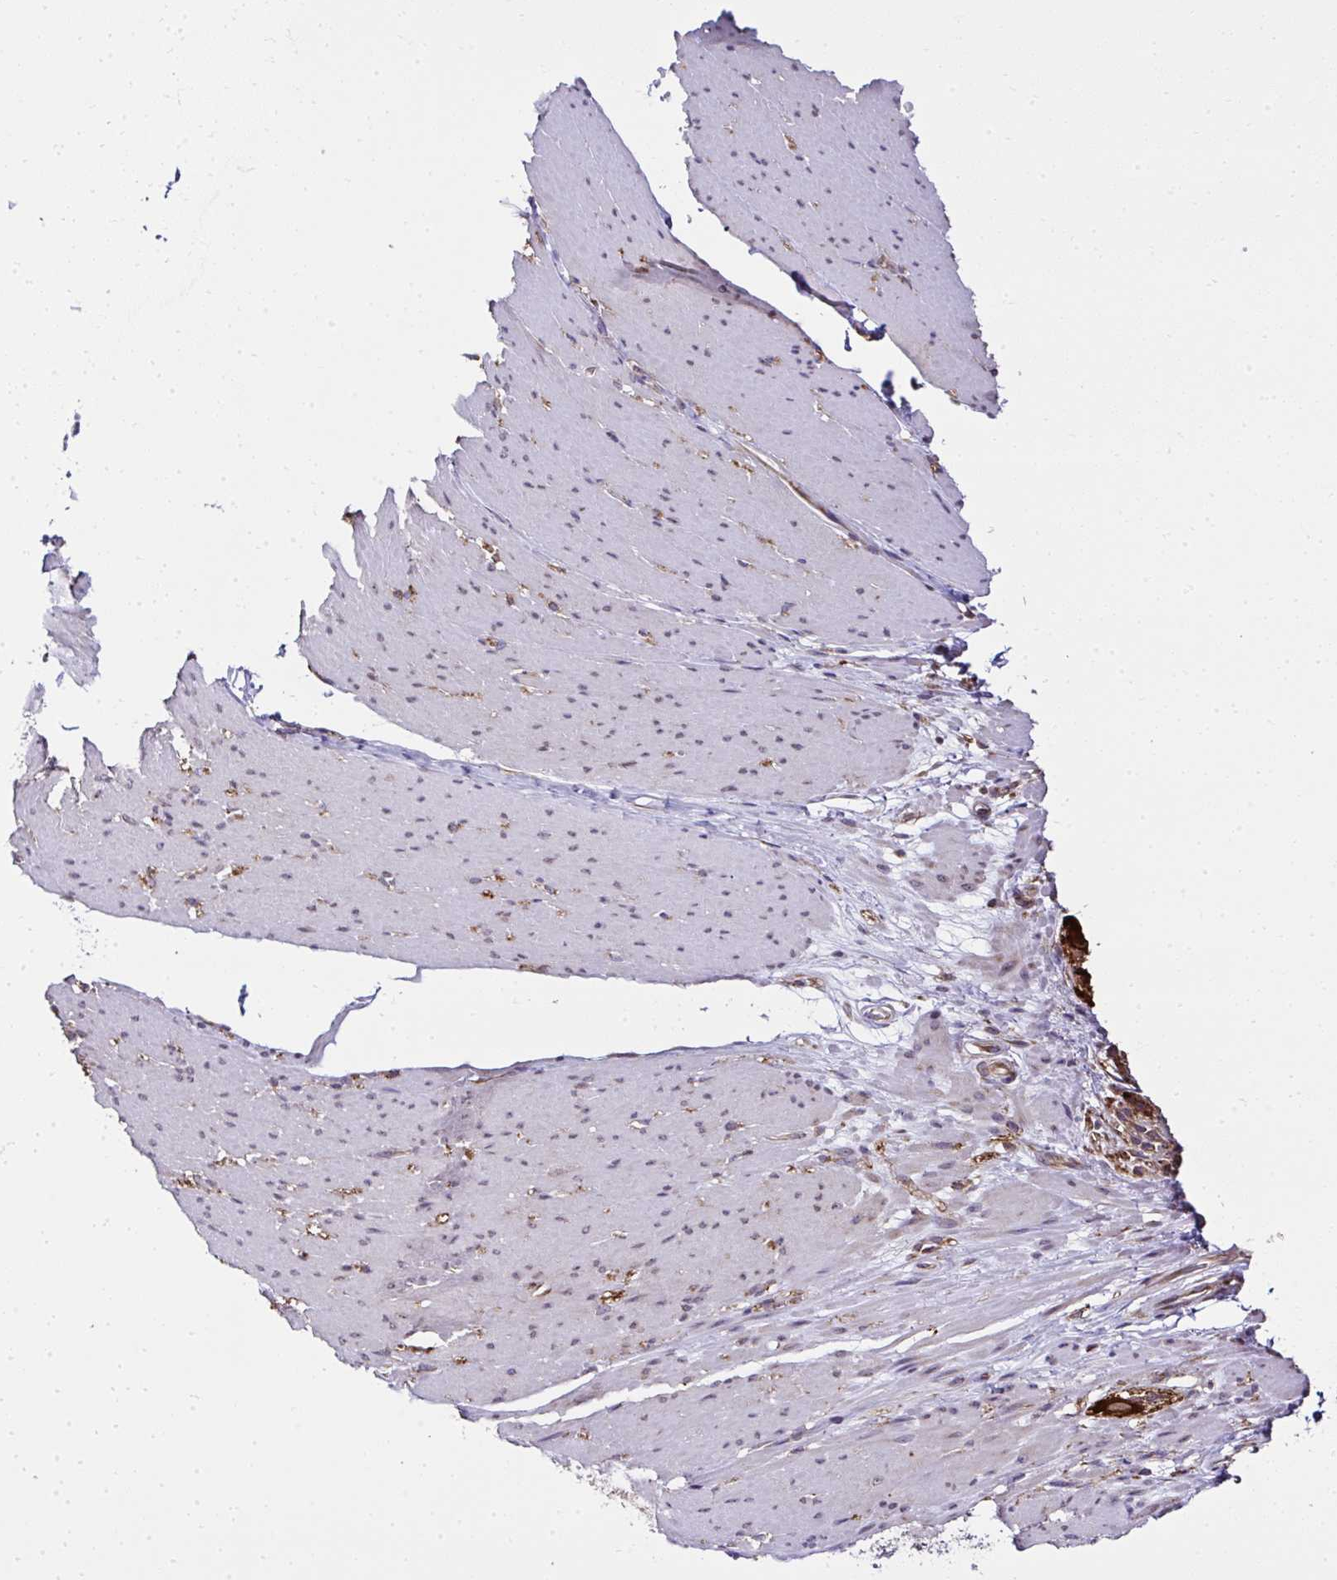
{"staining": {"intensity": "negative", "quantity": "none", "location": "none"}, "tissue": "smooth muscle", "cell_type": "Smooth muscle cells", "image_type": "normal", "snomed": [{"axis": "morphology", "description": "Normal tissue, NOS"}, {"axis": "topography", "description": "Smooth muscle"}, {"axis": "topography", "description": "Rectum"}], "caption": "Histopathology image shows no significant protein positivity in smooth muscle cells of unremarkable smooth muscle.", "gene": "RPS7", "patient": {"sex": "male", "age": 53}}